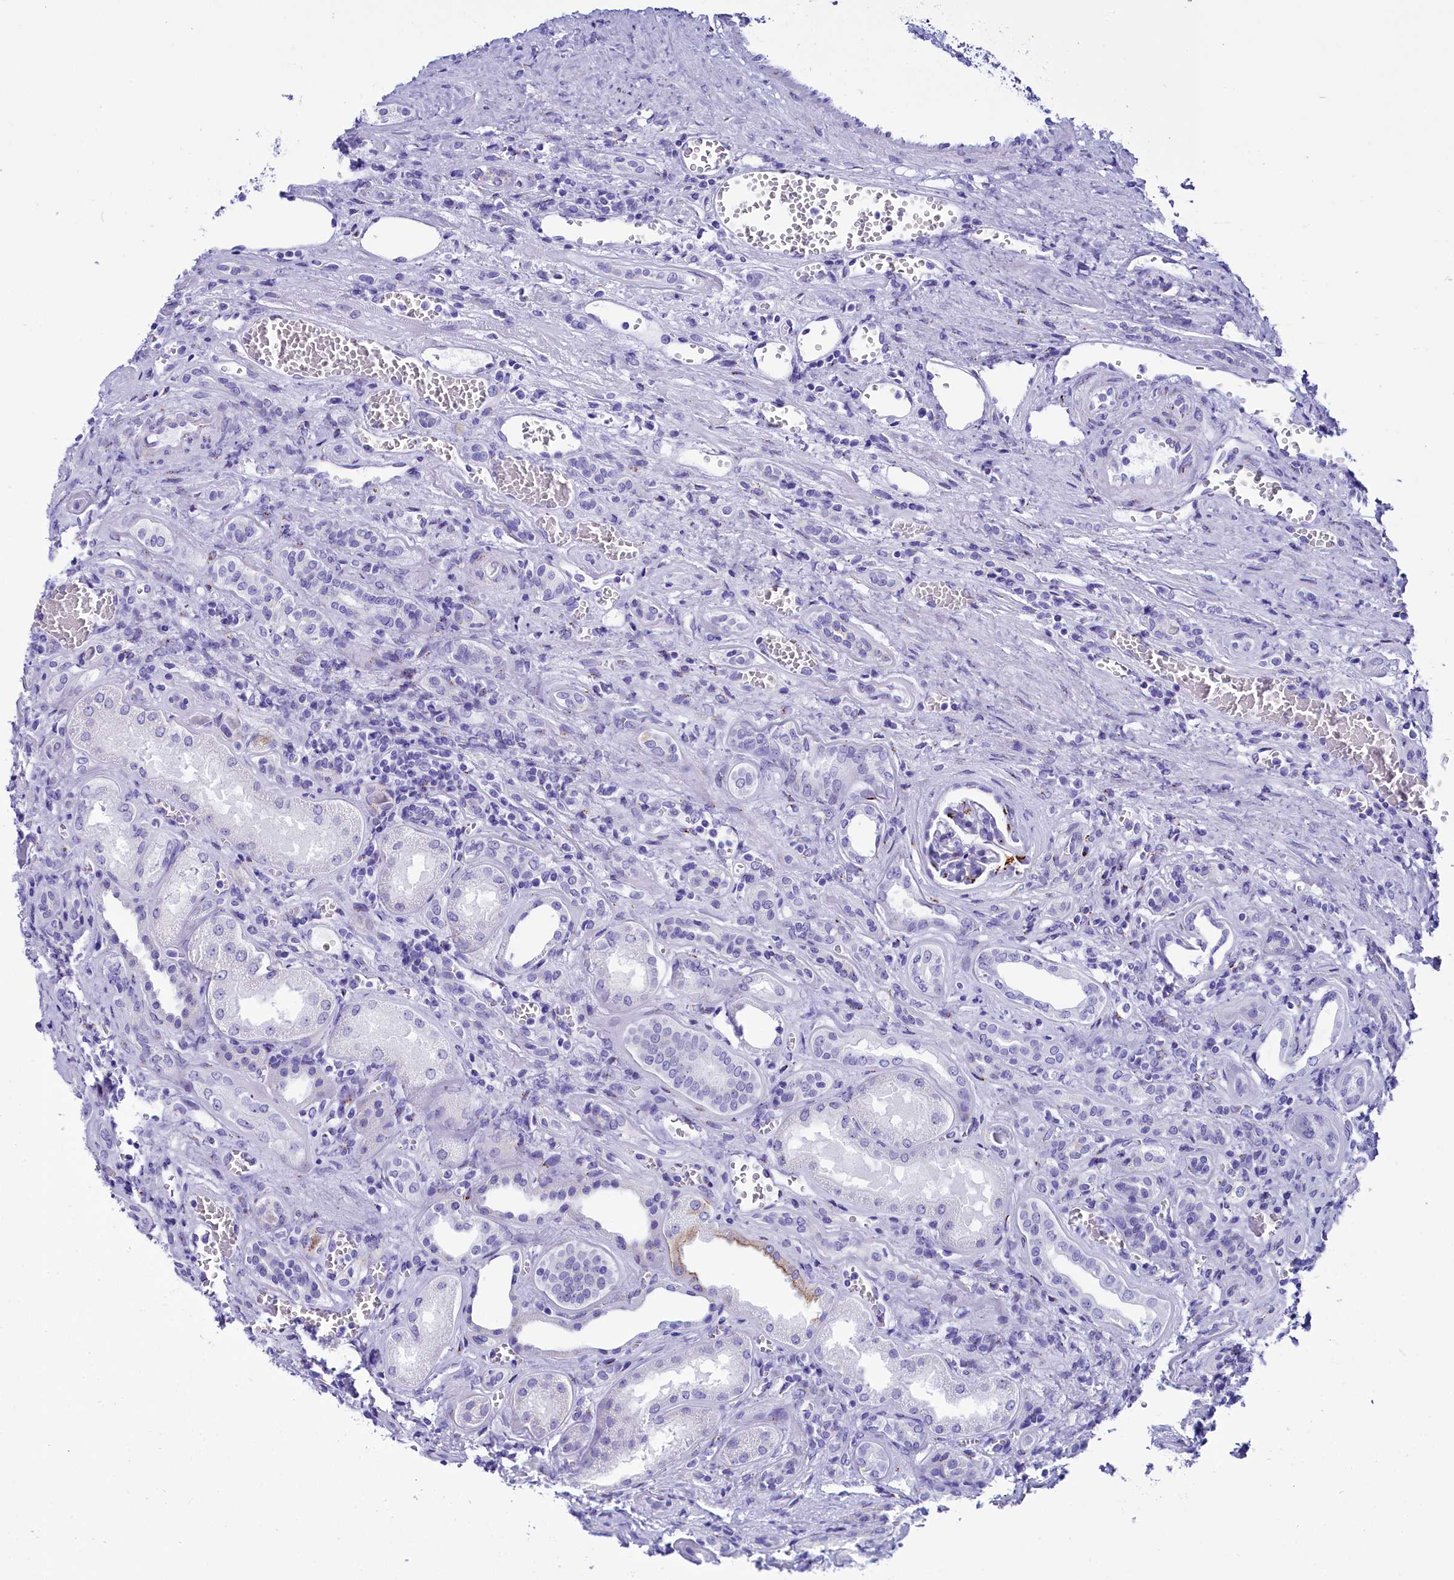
{"staining": {"intensity": "moderate", "quantity": "<25%", "location": "cytoplasmic/membranous"}, "tissue": "kidney", "cell_type": "Cells in glomeruli", "image_type": "normal", "snomed": [{"axis": "morphology", "description": "Normal tissue, NOS"}, {"axis": "morphology", "description": "Adenocarcinoma, NOS"}, {"axis": "topography", "description": "Kidney"}], "caption": "Immunohistochemistry (IHC) (DAB (3,3'-diaminobenzidine)) staining of benign human kidney exhibits moderate cytoplasmic/membranous protein positivity in approximately <25% of cells in glomeruli.", "gene": "AP3B2", "patient": {"sex": "female", "age": 68}}